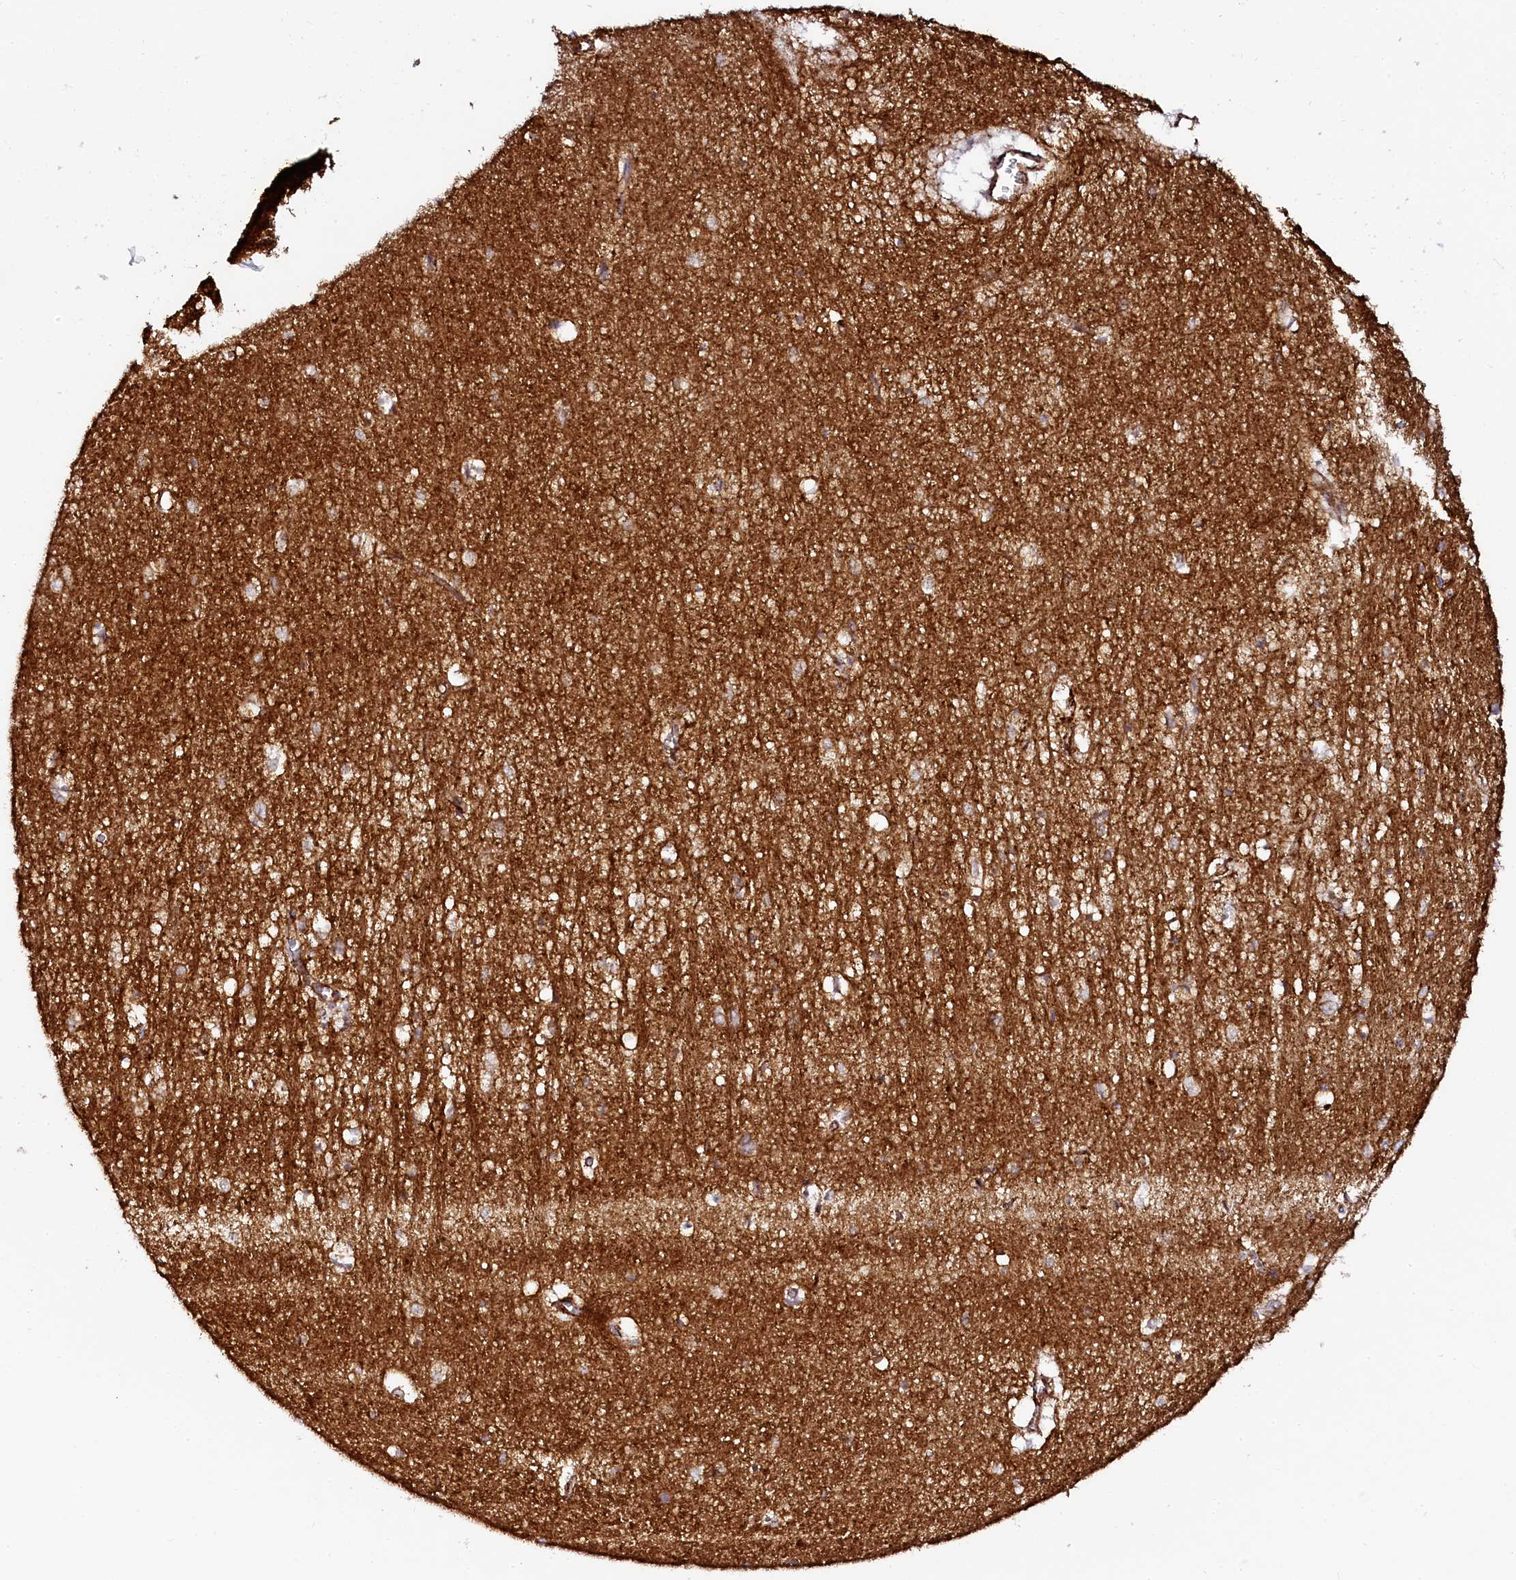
{"staining": {"intensity": "moderate", "quantity": "<25%", "location": "cytoplasmic/membranous"}, "tissue": "hippocampus", "cell_type": "Glial cells", "image_type": "normal", "snomed": [{"axis": "morphology", "description": "Normal tissue, NOS"}, {"axis": "topography", "description": "Hippocampus"}], "caption": "A histopathology image showing moderate cytoplasmic/membranous staining in approximately <25% of glial cells in unremarkable hippocampus, as visualized by brown immunohistochemical staining.", "gene": "AAAS", "patient": {"sex": "female", "age": 64}}